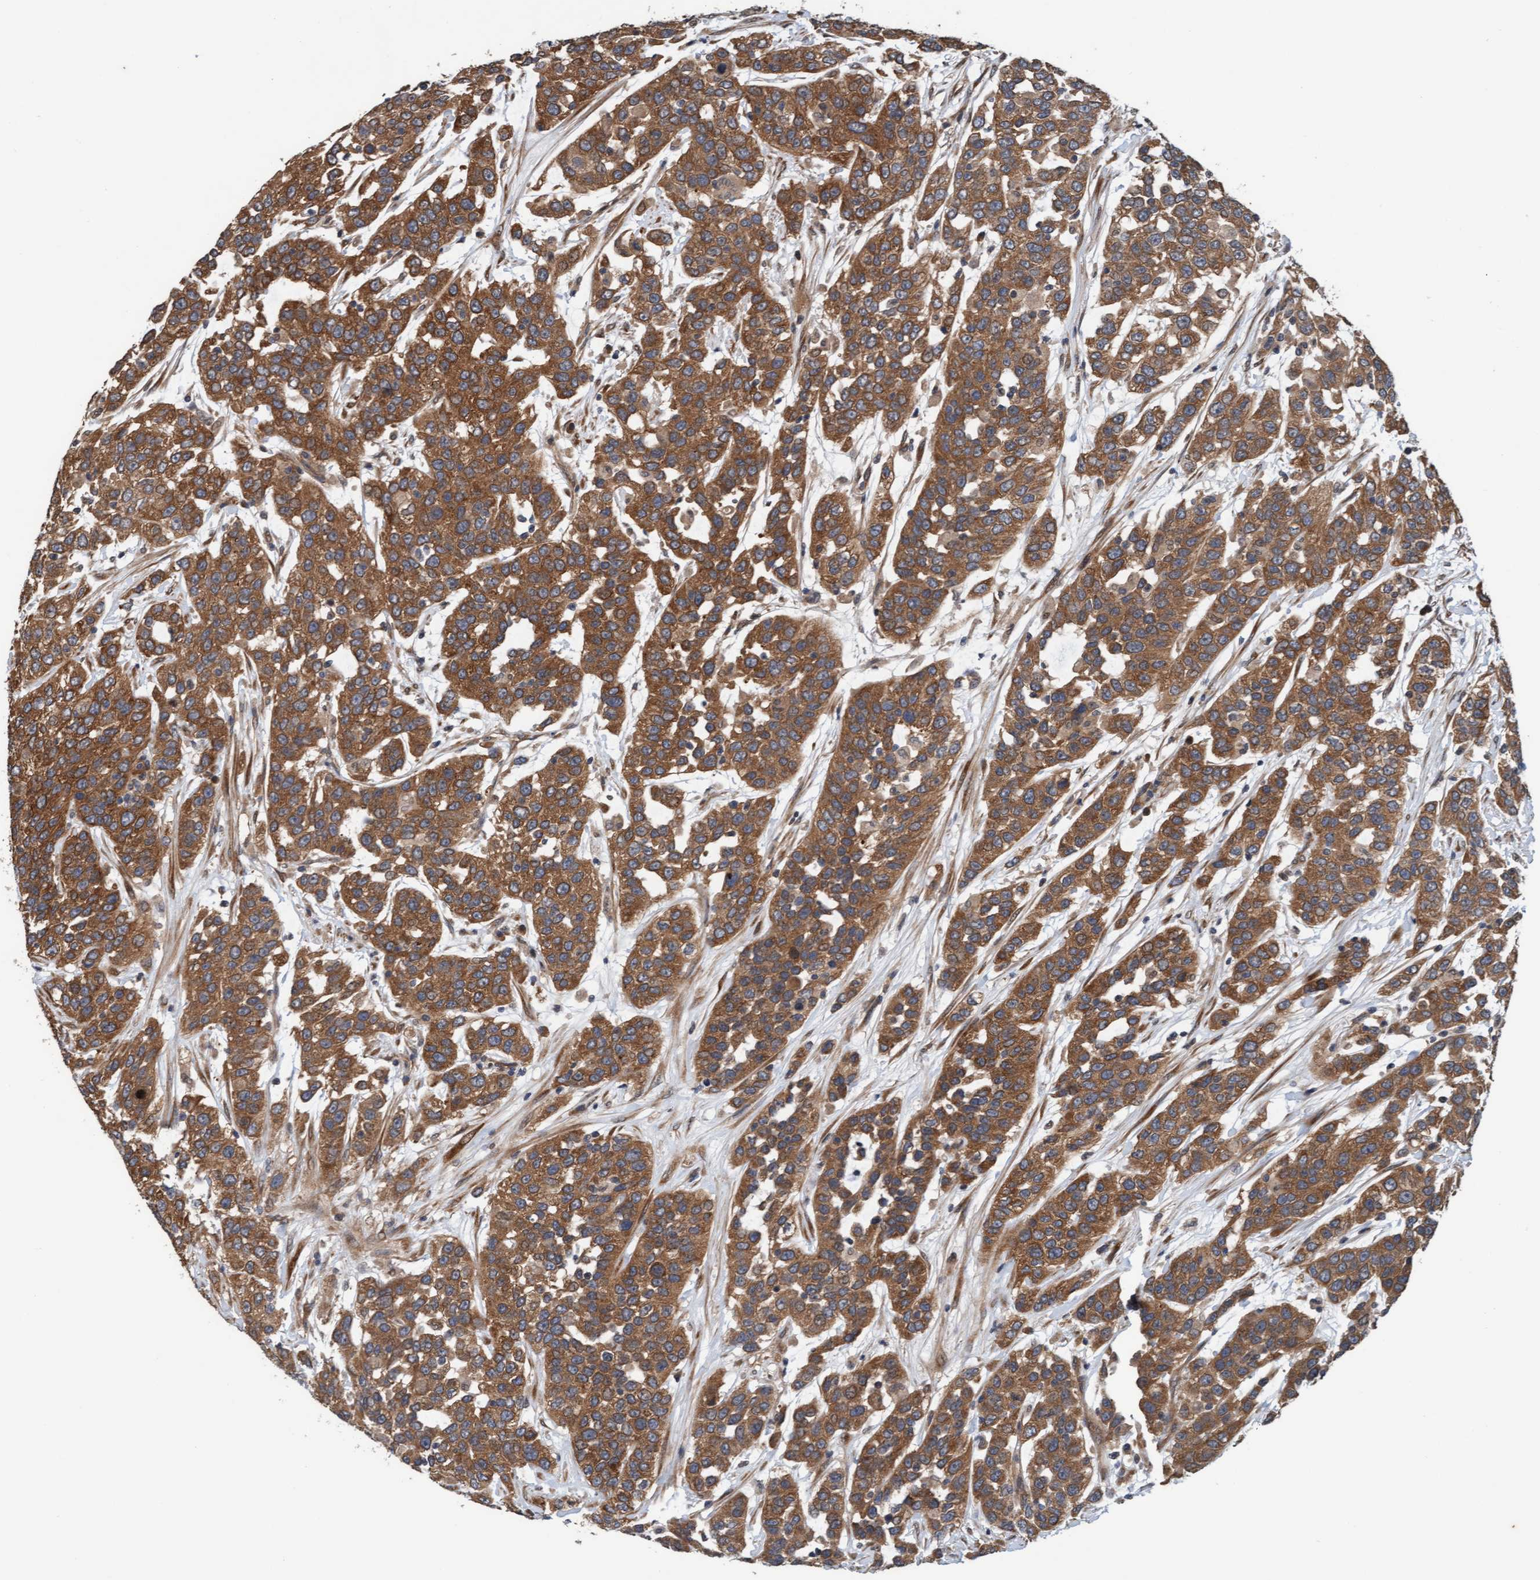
{"staining": {"intensity": "moderate", "quantity": ">75%", "location": "cytoplasmic/membranous"}, "tissue": "urothelial cancer", "cell_type": "Tumor cells", "image_type": "cancer", "snomed": [{"axis": "morphology", "description": "Urothelial carcinoma, High grade"}, {"axis": "topography", "description": "Urinary bladder"}], "caption": "DAB immunohistochemical staining of urothelial cancer demonstrates moderate cytoplasmic/membranous protein positivity in approximately >75% of tumor cells.", "gene": "MLXIP", "patient": {"sex": "female", "age": 80}}